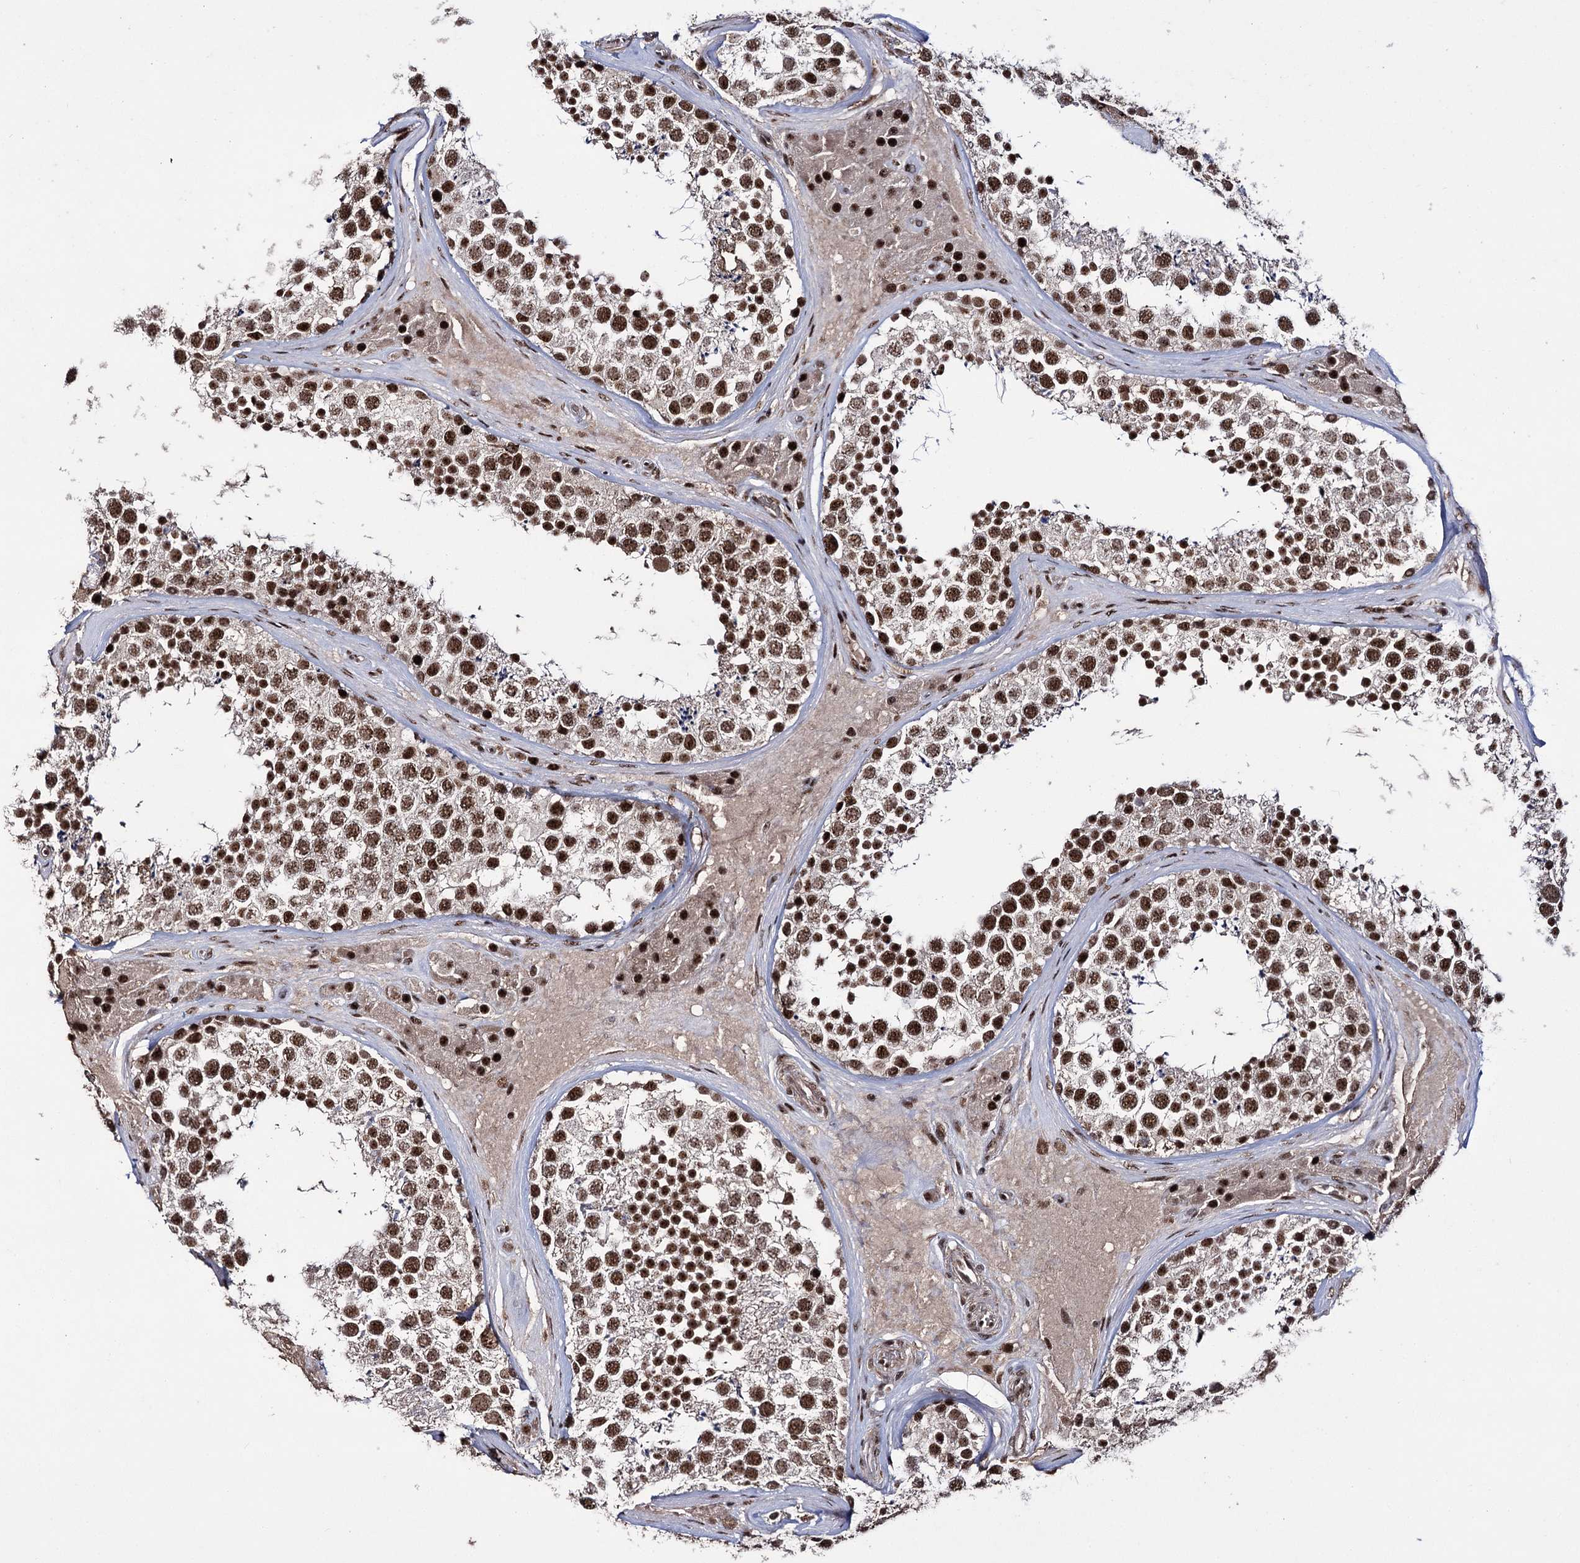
{"staining": {"intensity": "strong", "quantity": ">75%", "location": "nuclear"}, "tissue": "testis", "cell_type": "Cells in seminiferous ducts", "image_type": "normal", "snomed": [{"axis": "morphology", "description": "Normal tissue, NOS"}, {"axis": "topography", "description": "Testis"}], "caption": "High-power microscopy captured an IHC photomicrograph of normal testis, revealing strong nuclear expression in about >75% of cells in seminiferous ducts.", "gene": "PRPF40A", "patient": {"sex": "male", "age": 46}}